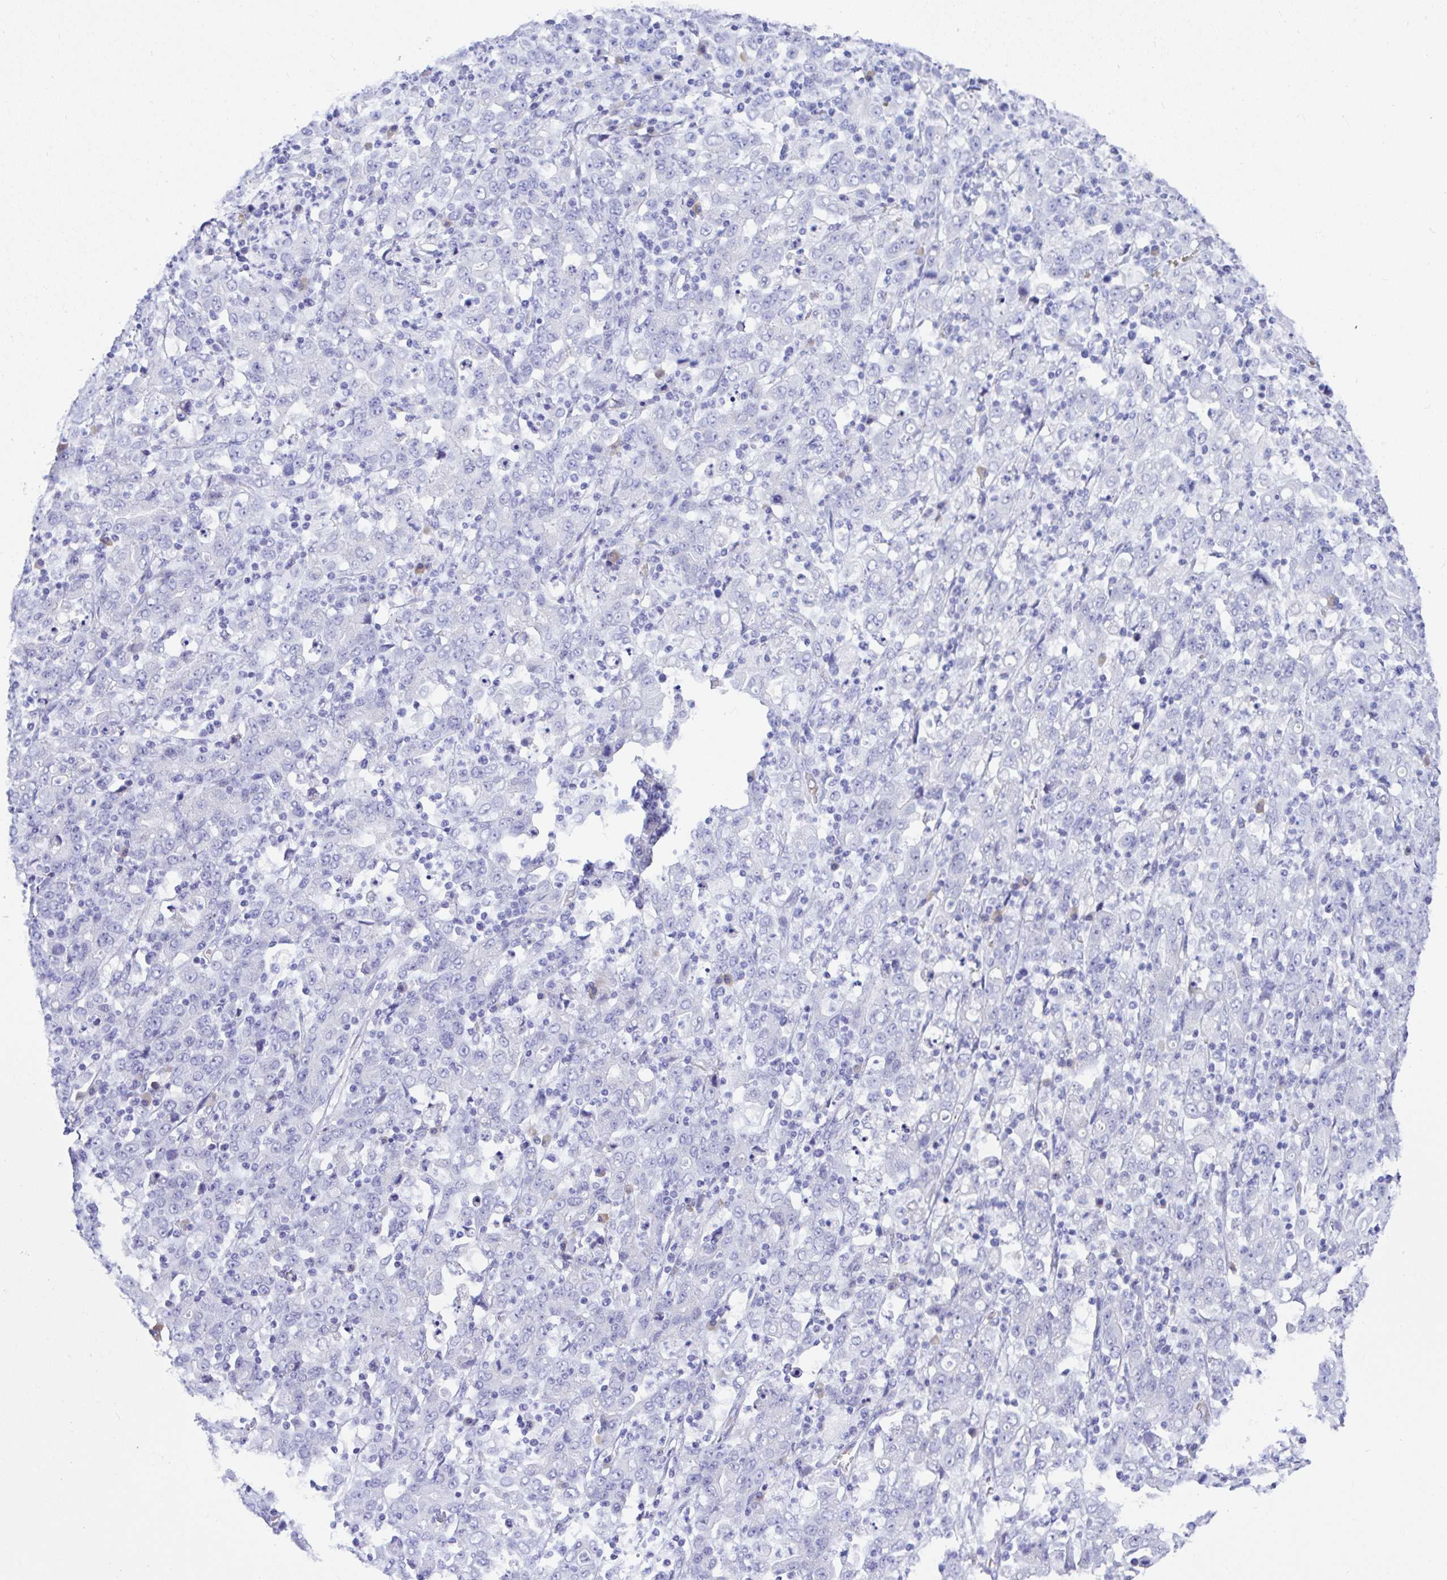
{"staining": {"intensity": "negative", "quantity": "none", "location": "none"}, "tissue": "stomach cancer", "cell_type": "Tumor cells", "image_type": "cancer", "snomed": [{"axis": "morphology", "description": "Adenocarcinoma, NOS"}, {"axis": "topography", "description": "Stomach, upper"}], "caption": "Stomach adenocarcinoma stained for a protein using immunohistochemistry reveals no expression tumor cells.", "gene": "SEL1L2", "patient": {"sex": "male", "age": 69}}